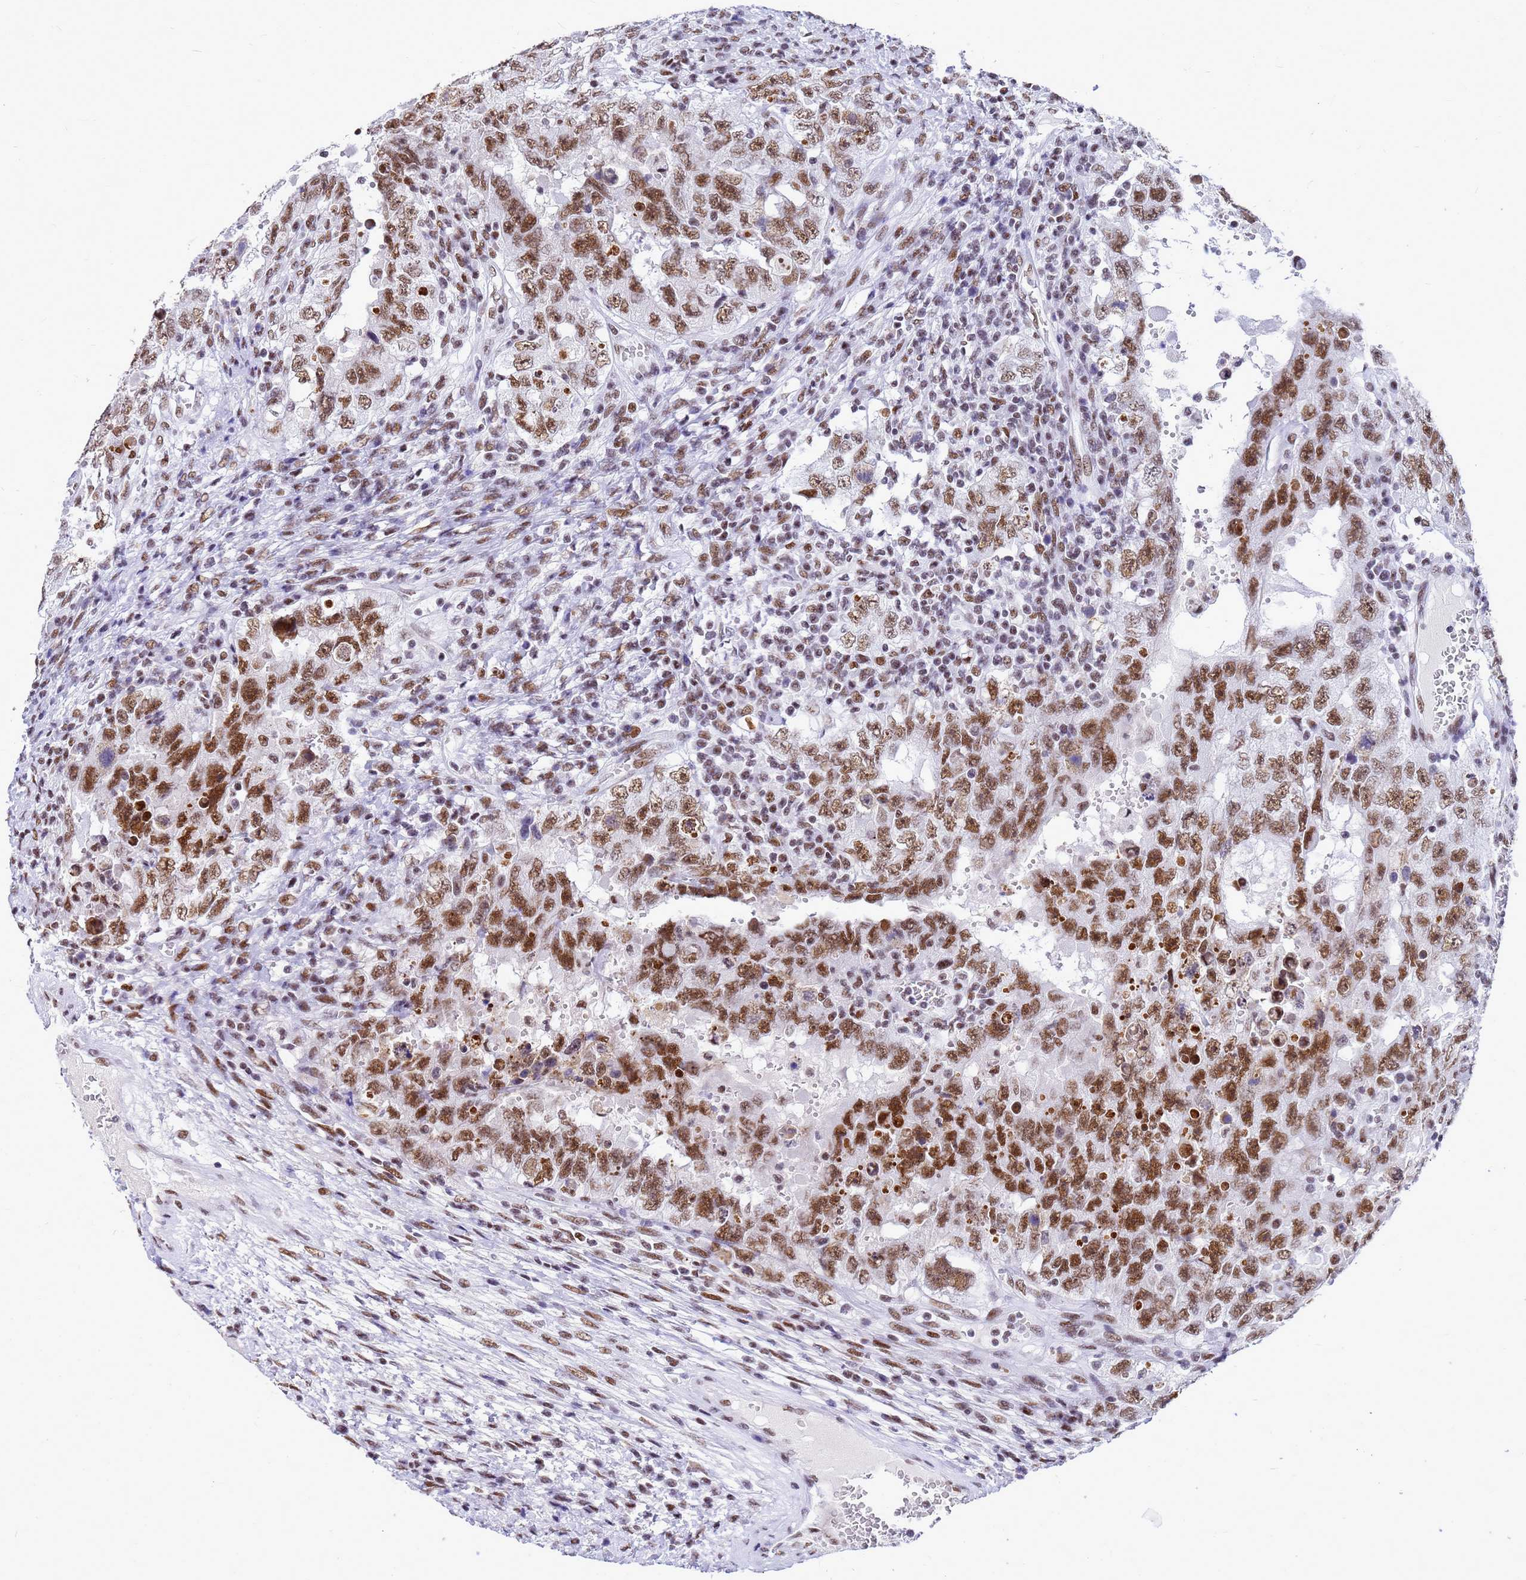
{"staining": {"intensity": "moderate", "quantity": ">75%", "location": "nuclear"}, "tissue": "testis cancer", "cell_type": "Tumor cells", "image_type": "cancer", "snomed": [{"axis": "morphology", "description": "Carcinoma, Embryonal, NOS"}, {"axis": "topography", "description": "Testis"}], "caption": "There is medium levels of moderate nuclear expression in tumor cells of testis cancer, as demonstrated by immunohistochemical staining (brown color).", "gene": "SART3", "patient": {"sex": "male", "age": 26}}